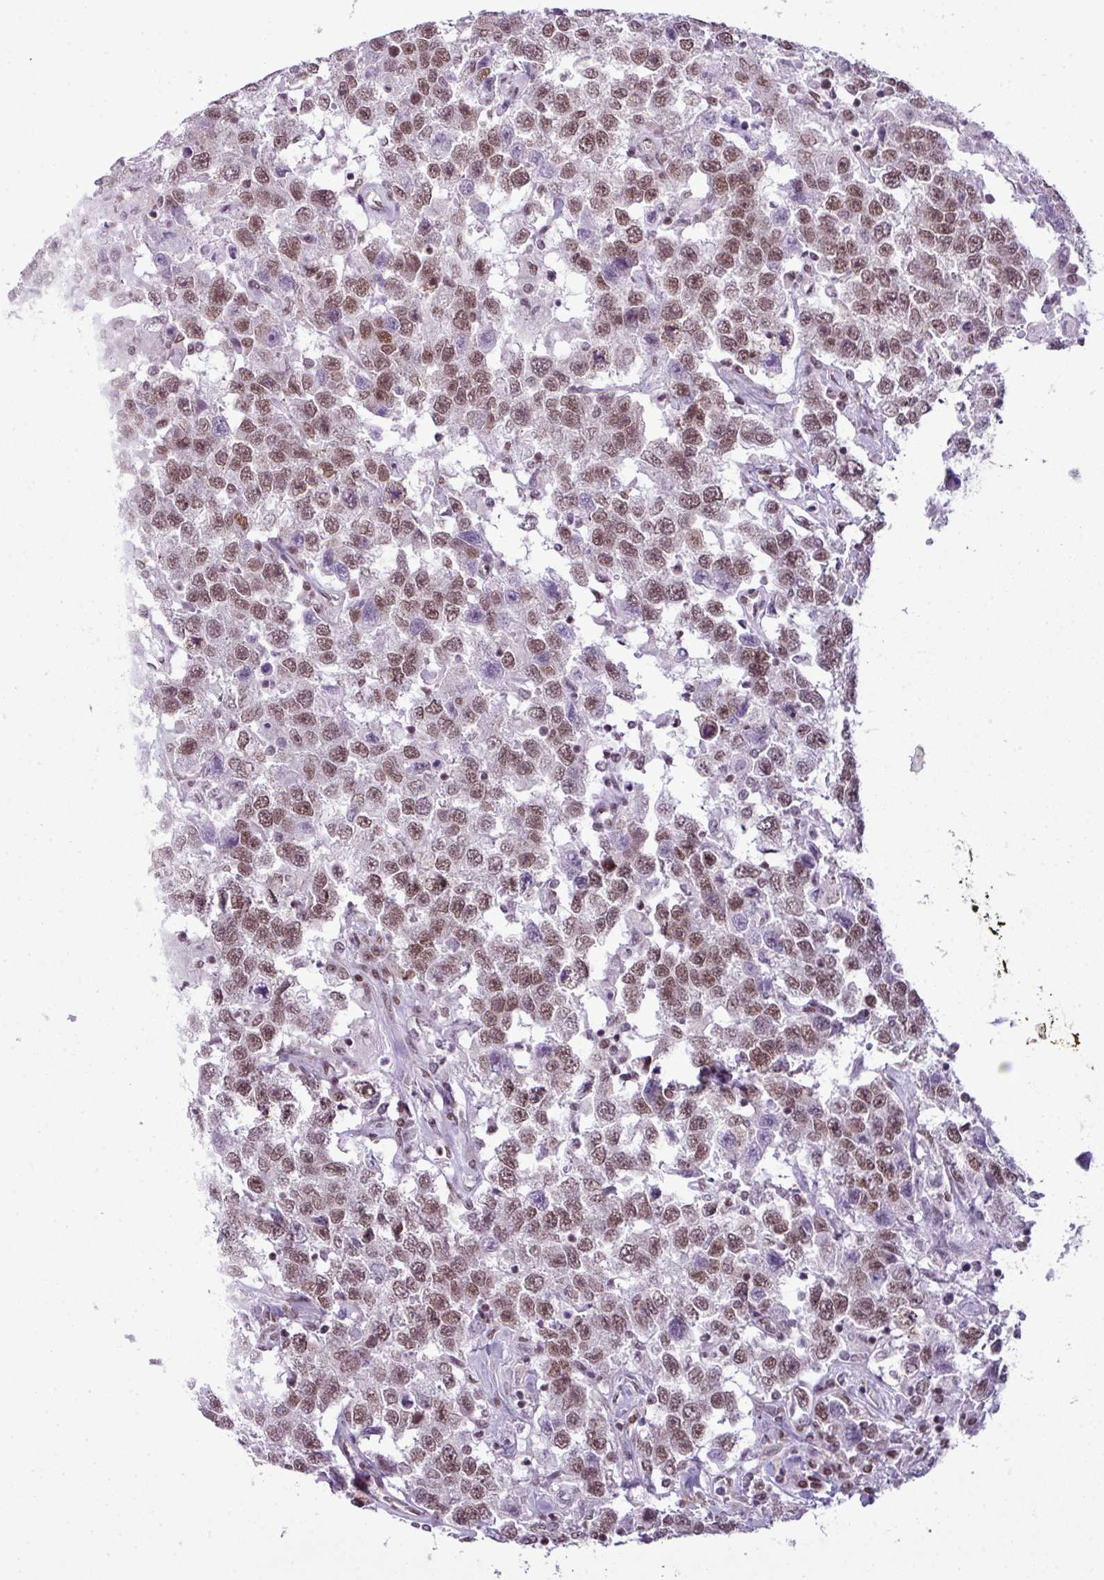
{"staining": {"intensity": "moderate", "quantity": ">75%", "location": "nuclear"}, "tissue": "testis cancer", "cell_type": "Tumor cells", "image_type": "cancer", "snomed": [{"axis": "morphology", "description": "Seminoma, NOS"}, {"axis": "topography", "description": "Testis"}], "caption": "Immunohistochemistry image of testis cancer (seminoma) stained for a protein (brown), which shows medium levels of moderate nuclear positivity in about >75% of tumor cells.", "gene": "ARL6IP4", "patient": {"sex": "male", "age": 41}}